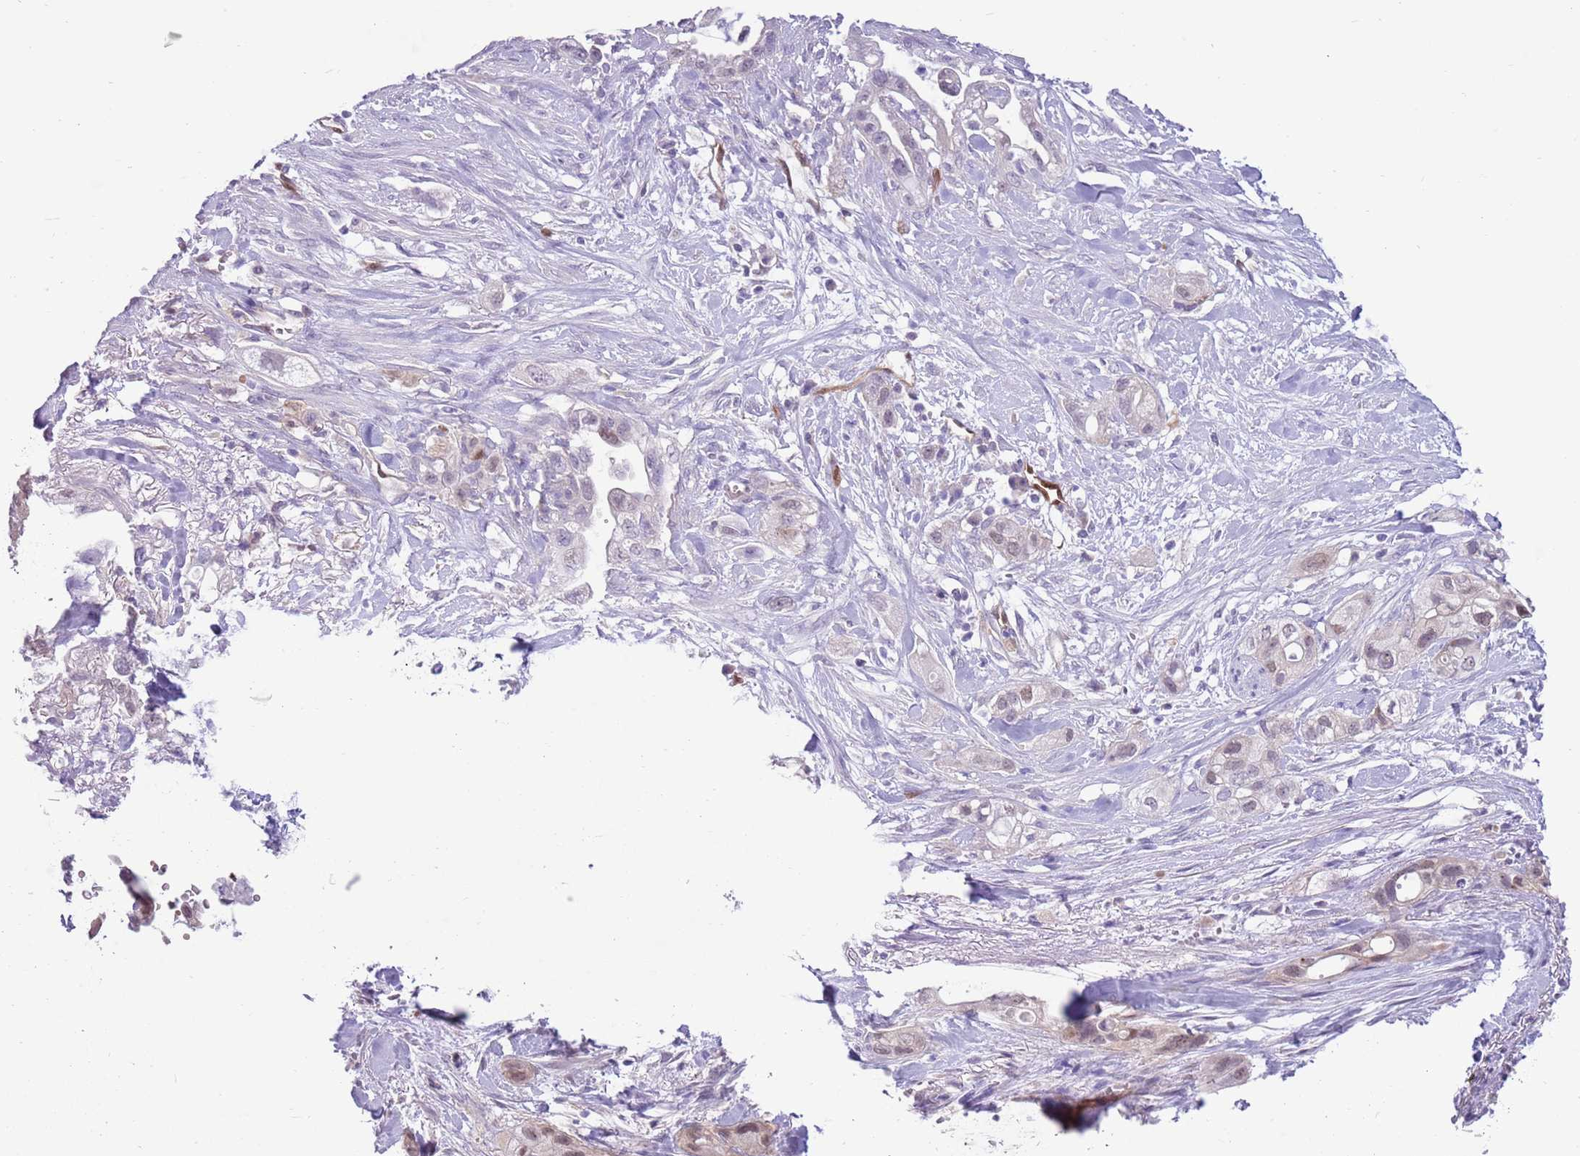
{"staining": {"intensity": "weak", "quantity": "<25%", "location": "nuclear"}, "tissue": "pancreatic cancer", "cell_type": "Tumor cells", "image_type": "cancer", "snomed": [{"axis": "morphology", "description": "Adenocarcinoma, NOS"}, {"axis": "topography", "description": "Pancreas"}], "caption": "Immunohistochemical staining of pancreatic cancer reveals no significant staining in tumor cells.", "gene": "DDI2", "patient": {"sex": "male", "age": 44}}